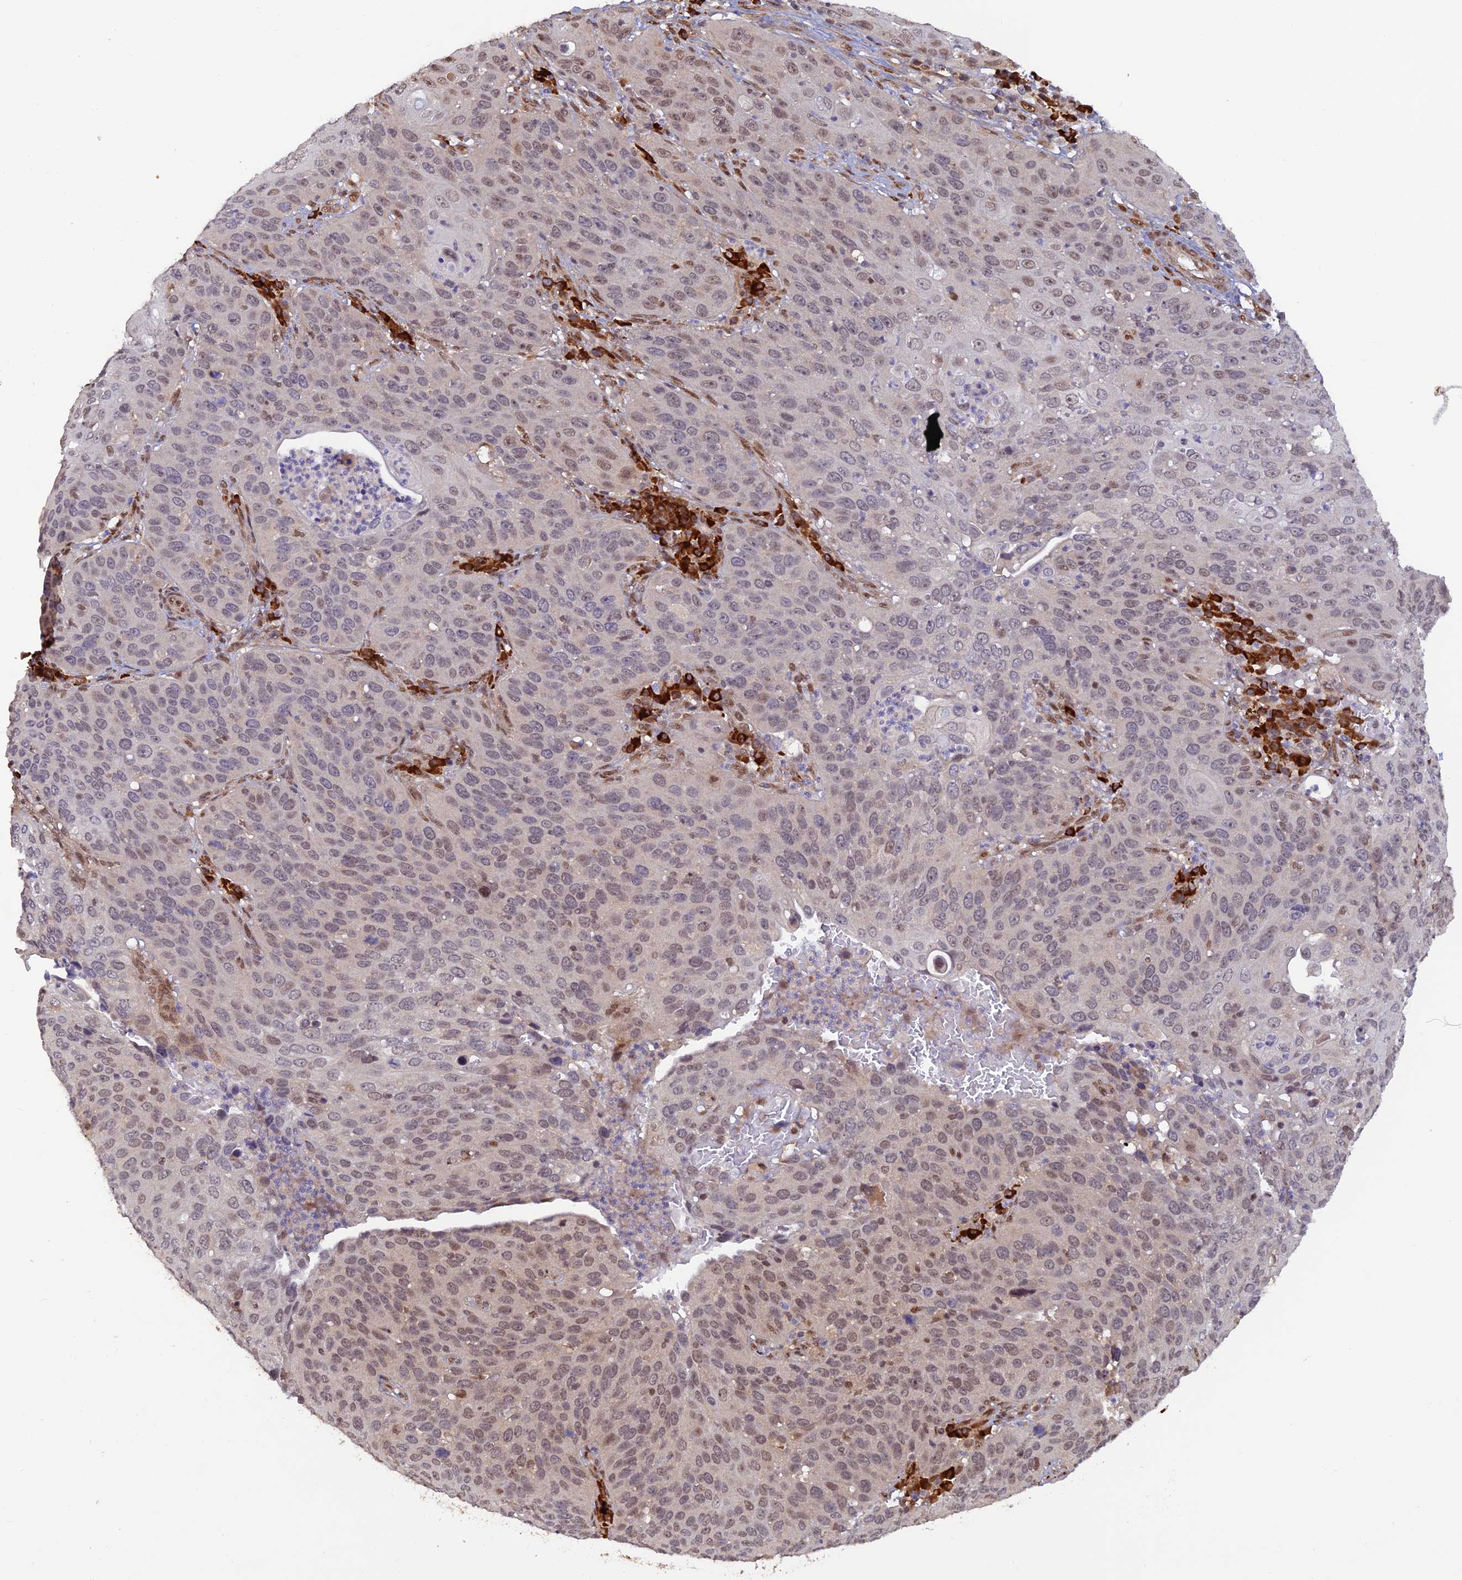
{"staining": {"intensity": "weak", "quantity": "25%-75%", "location": "nuclear"}, "tissue": "cervical cancer", "cell_type": "Tumor cells", "image_type": "cancer", "snomed": [{"axis": "morphology", "description": "Squamous cell carcinoma, NOS"}, {"axis": "topography", "description": "Cervix"}], "caption": "Immunohistochemical staining of cervical cancer exhibits low levels of weak nuclear staining in approximately 25%-75% of tumor cells.", "gene": "ZNF565", "patient": {"sex": "female", "age": 36}}